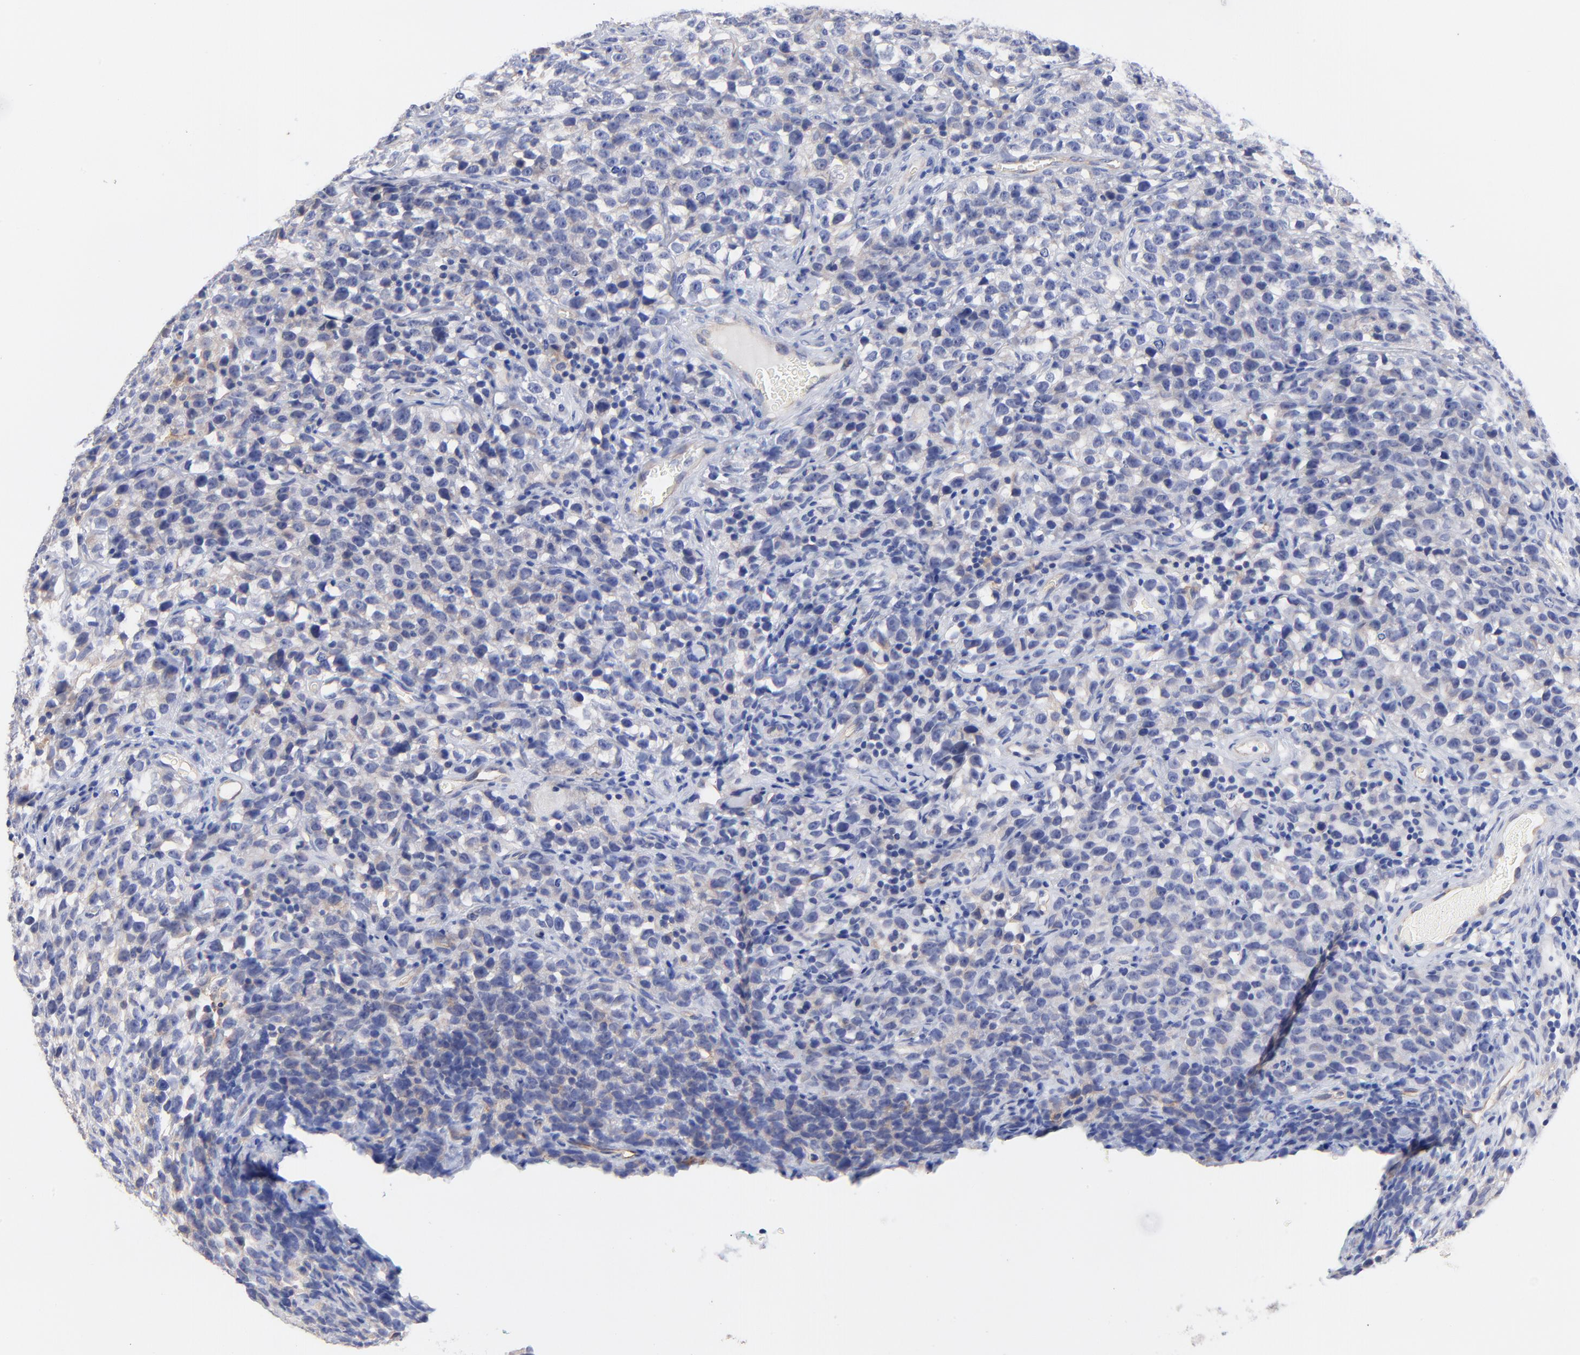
{"staining": {"intensity": "weak", "quantity": "<25%", "location": "cytoplasmic/membranous"}, "tissue": "testis cancer", "cell_type": "Tumor cells", "image_type": "cancer", "snomed": [{"axis": "morphology", "description": "Seminoma, NOS"}, {"axis": "topography", "description": "Testis"}], "caption": "Immunohistochemistry (IHC) image of testis cancer stained for a protein (brown), which displays no positivity in tumor cells. (DAB immunohistochemistry (IHC), high magnification).", "gene": "SLC44A2", "patient": {"sex": "male", "age": 25}}